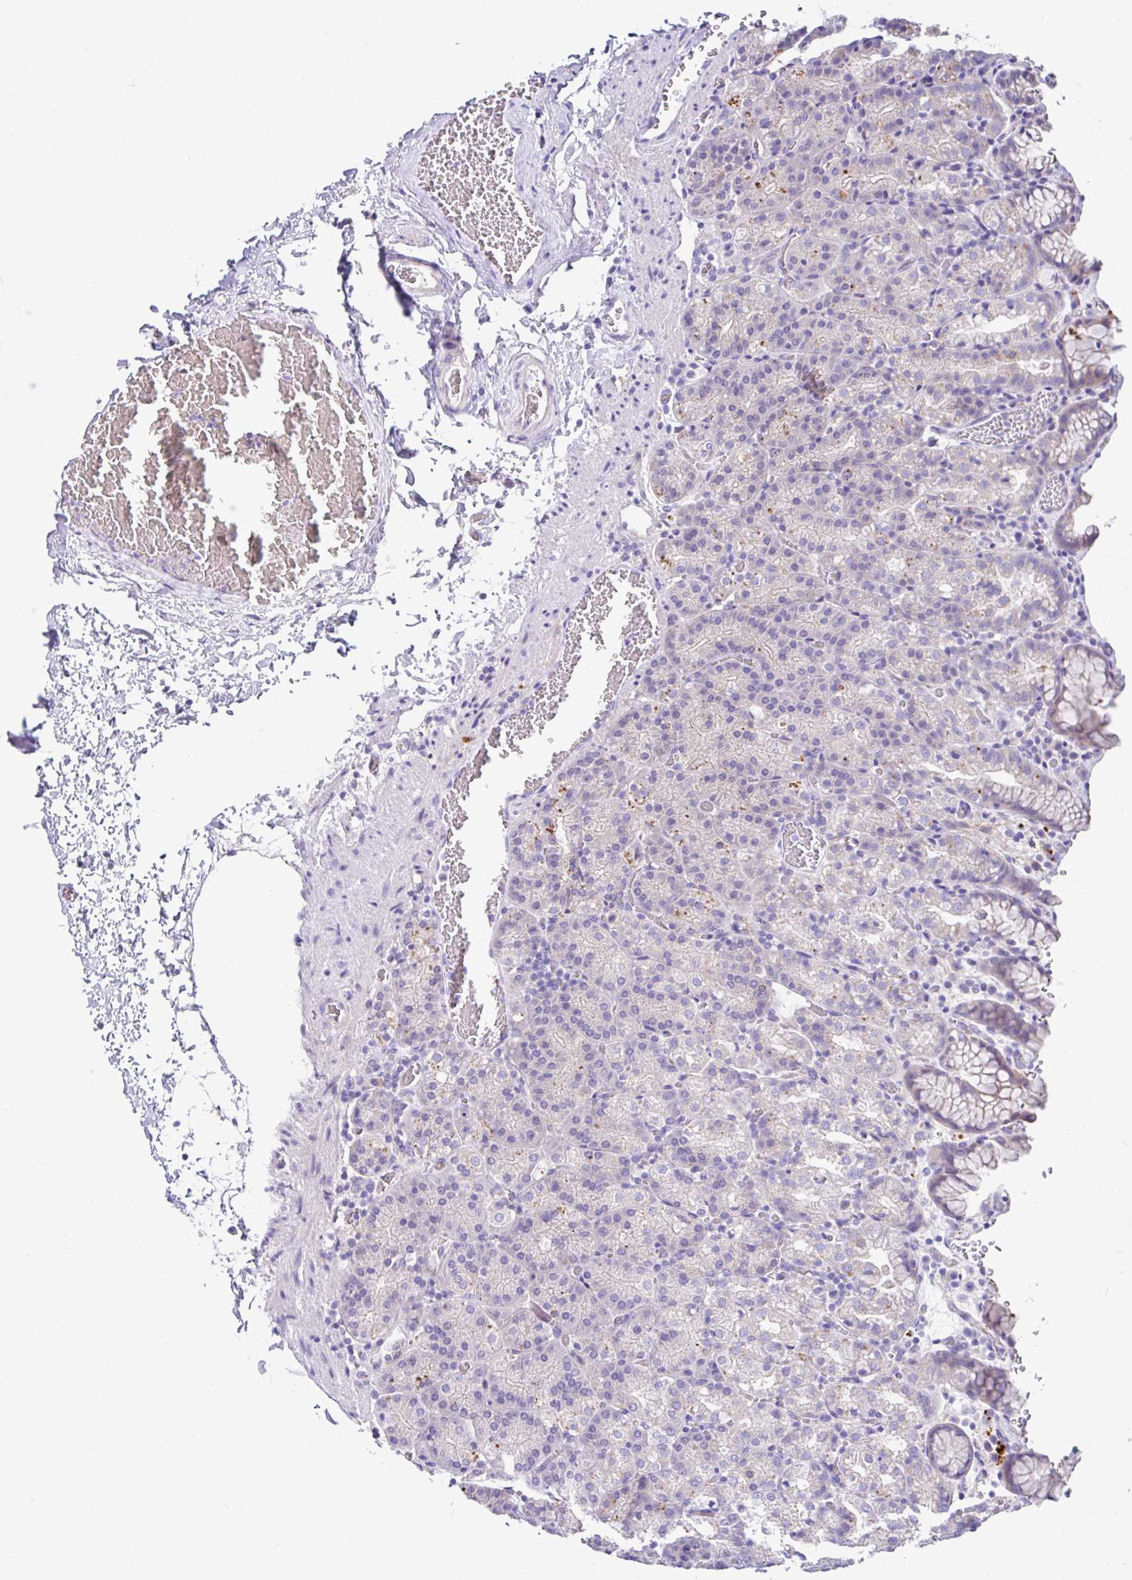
{"staining": {"intensity": "moderate", "quantity": "<25%", "location": "cytoplasmic/membranous"}, "tissue": "stomach", "cell_type": "Glandular cells", "image_type": "normal", "snomed": [{"axis": "morphology", "description": "Normal tissue, NOS"}, {"axis": "topography", "description": "Stomach, upper"}], "caption": "Normal stomach was stained to show a protein in brown. There is low levels of moderate cytoplasmic/membranous positivity in about <25% of glandular cells.", "gene": "ZNF33A", "patient": {"sex": "female", "age": 81}}